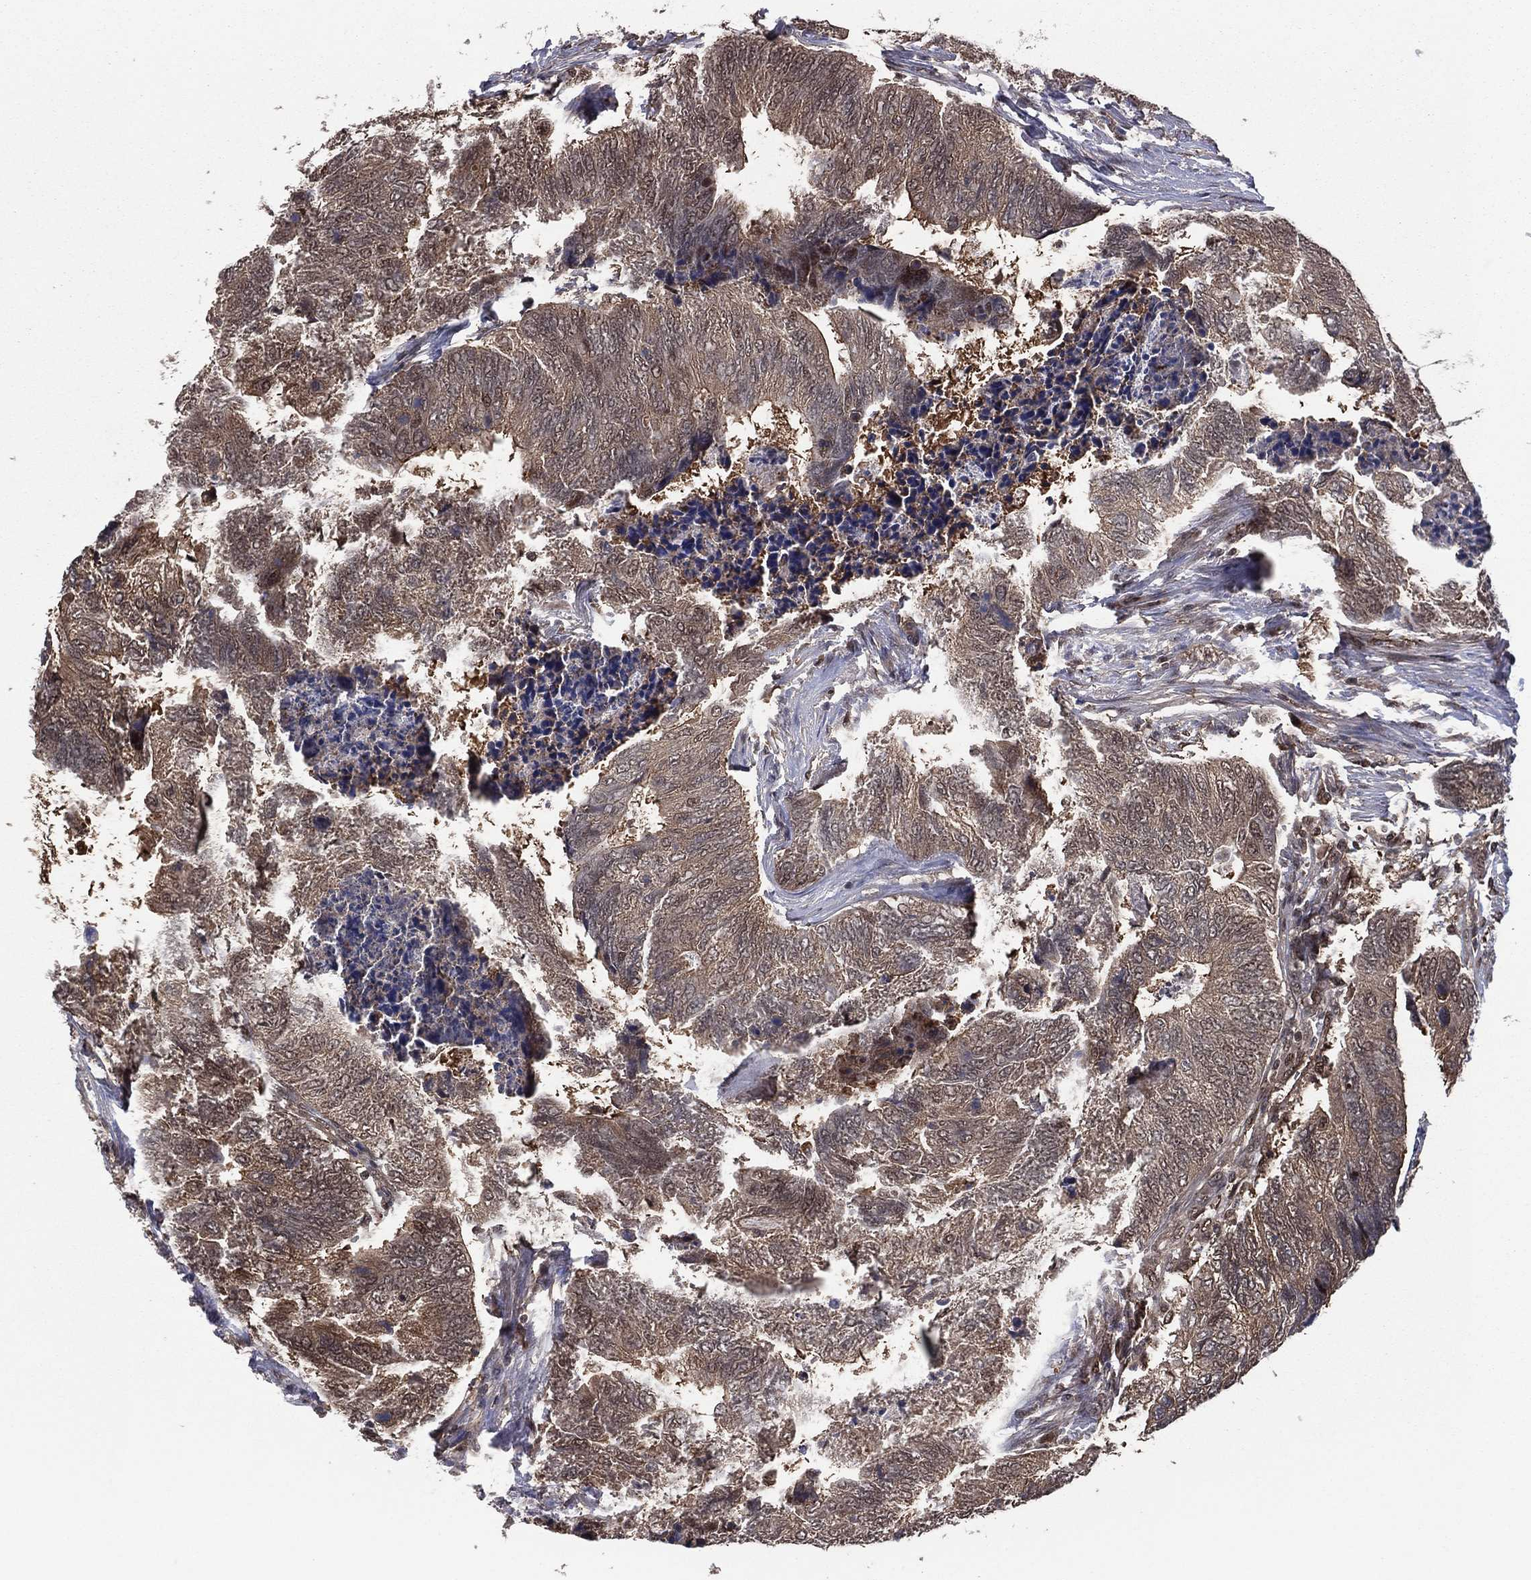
{"staining": {"intensity": "moderate", "quantity": ">75%", "location": "cytoplasmic/membranous,nuclear"}, "tissue": "colorectal cancer", "cell_type": "Tumor cells", "image_type": "cancer", "snomed": [{"axis": "morphology", "description": "Adenocarcinoma, NOS"}, {"axis": "topography", "description": "Colon"}], "caption": "High-power microscopy captured an immunohistochemistry (IHC) histopathology image of colorectal cancer, revealing moderate cytoplasmic/membranous and nuclear staining in about >75% of tumor cells.", "gene": "ICOSLG", "patient": {"sex": "female", "age": 67}}